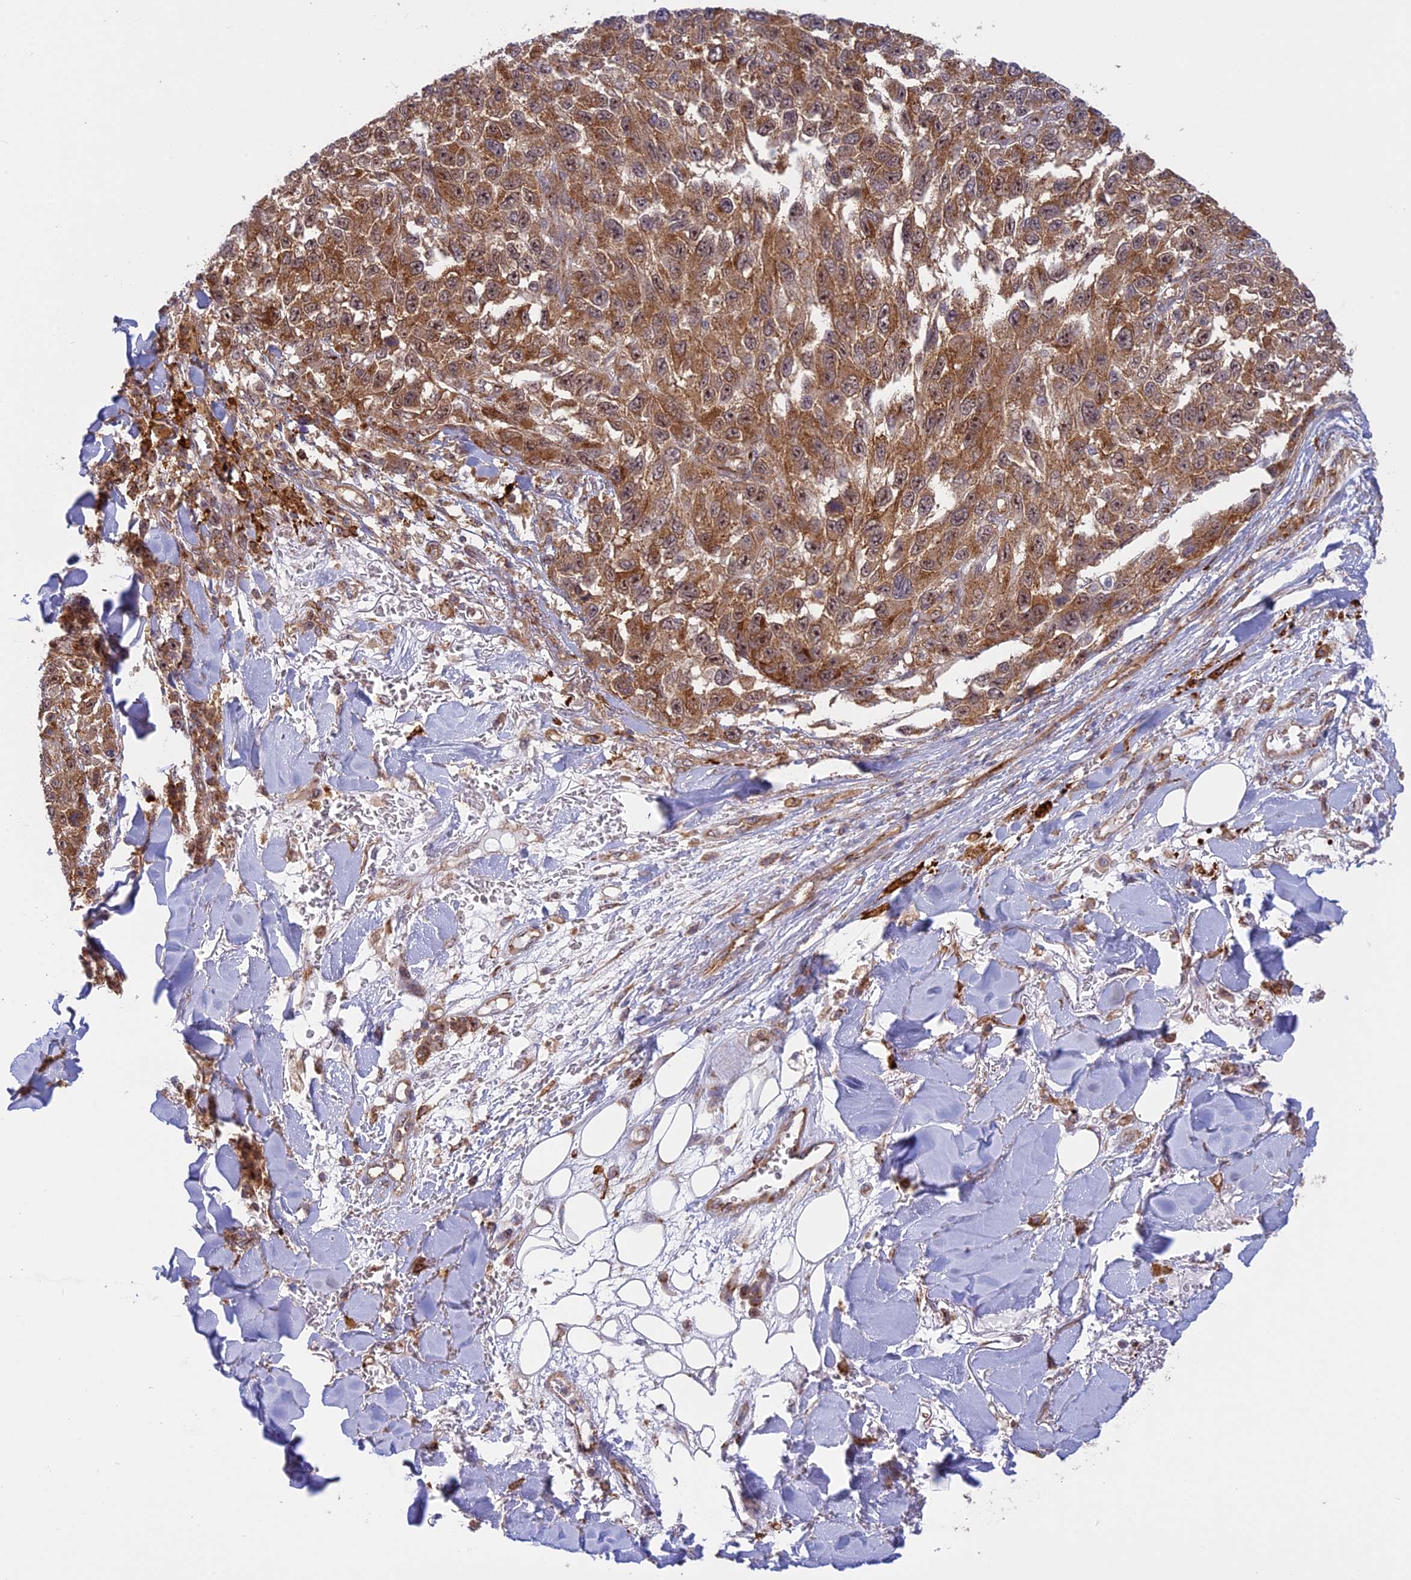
{"staining": {"intensity": "moderate", "quantity": ">75%", "location": "cytoplasmic/membranous"}, "tissue": "melanoma", "cell_type": "Tumor cells", "image_type": "cancer", "snomed": [{"axis": "morphology", "description": "Normal tissue, NOS"}, {"axis": "morphology", "description": "Malignant melanoma, NOS"}, {"axis": "topography", "description": "Skin"}], "caption": "Immunohistochemical staining of human malignant melanoma displays moderate cytoplasmic/membranous protein positivity in approximately >75% of tumor cells.", "gene": "CLINT1", "patient": {"sex": "female", "age": 96}}